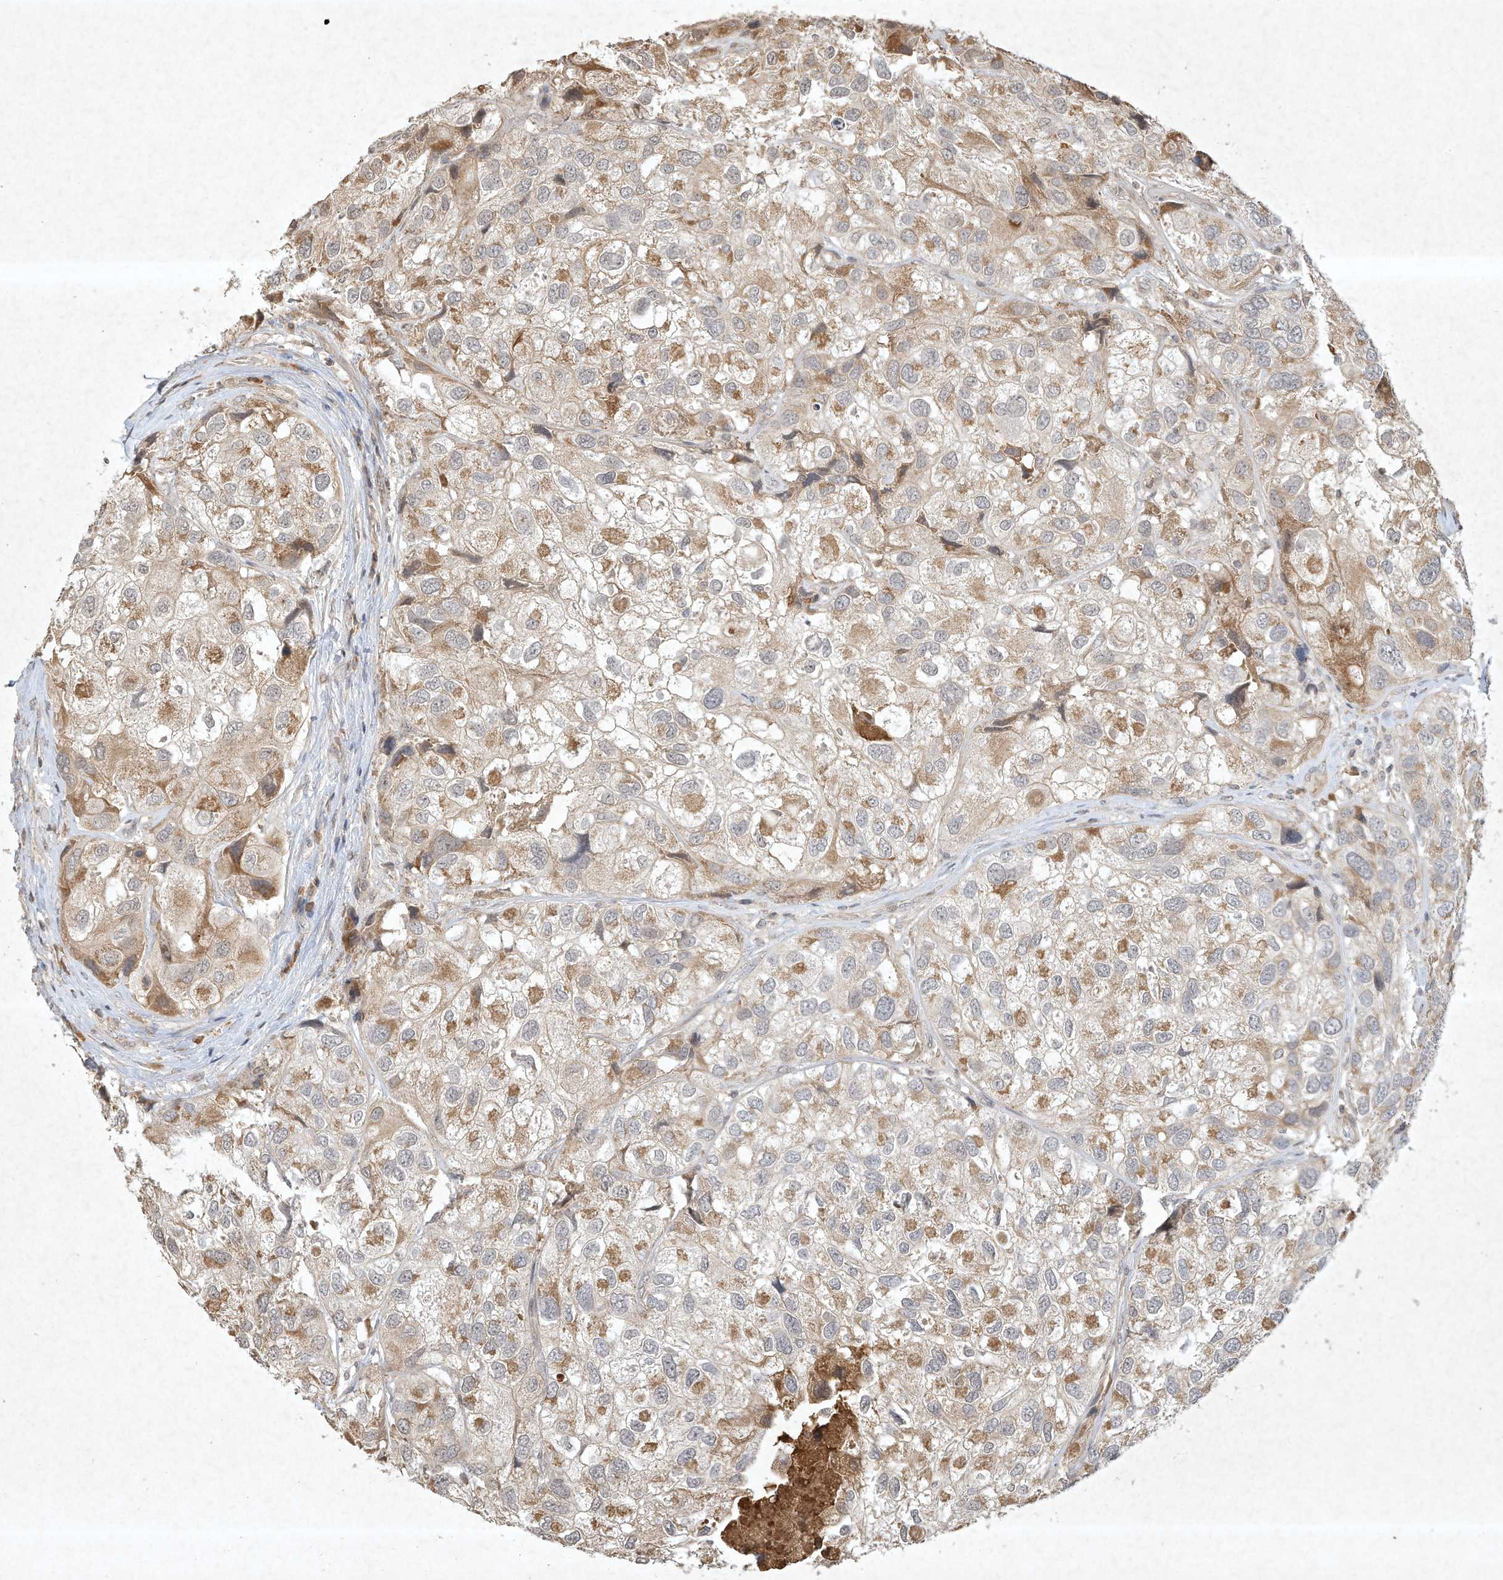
{"staining": {"intensity": "weak", "quantity": ">75%", "location": "cytoplasmic/membranous"}, "tissue": "urothelial cancer", "cell_type": "Tumor cells", "image_type": "cancer", "snomed": [{"axis": "morphology", "description": "Urothelial carcinoma, High grade"}, {"axis": "topography", "description": "Urinary bladder"}], "caption": "DAB immunohistochemical staining of human urothelial cancer reveals weak cytoplasmic/membranous protein expression in about >75% of tumor cells. The protein is shown in brown color, while the nuclei are stained blue.", "gene": "BTRC", "patient": {"sex": "female", "age": 64}}